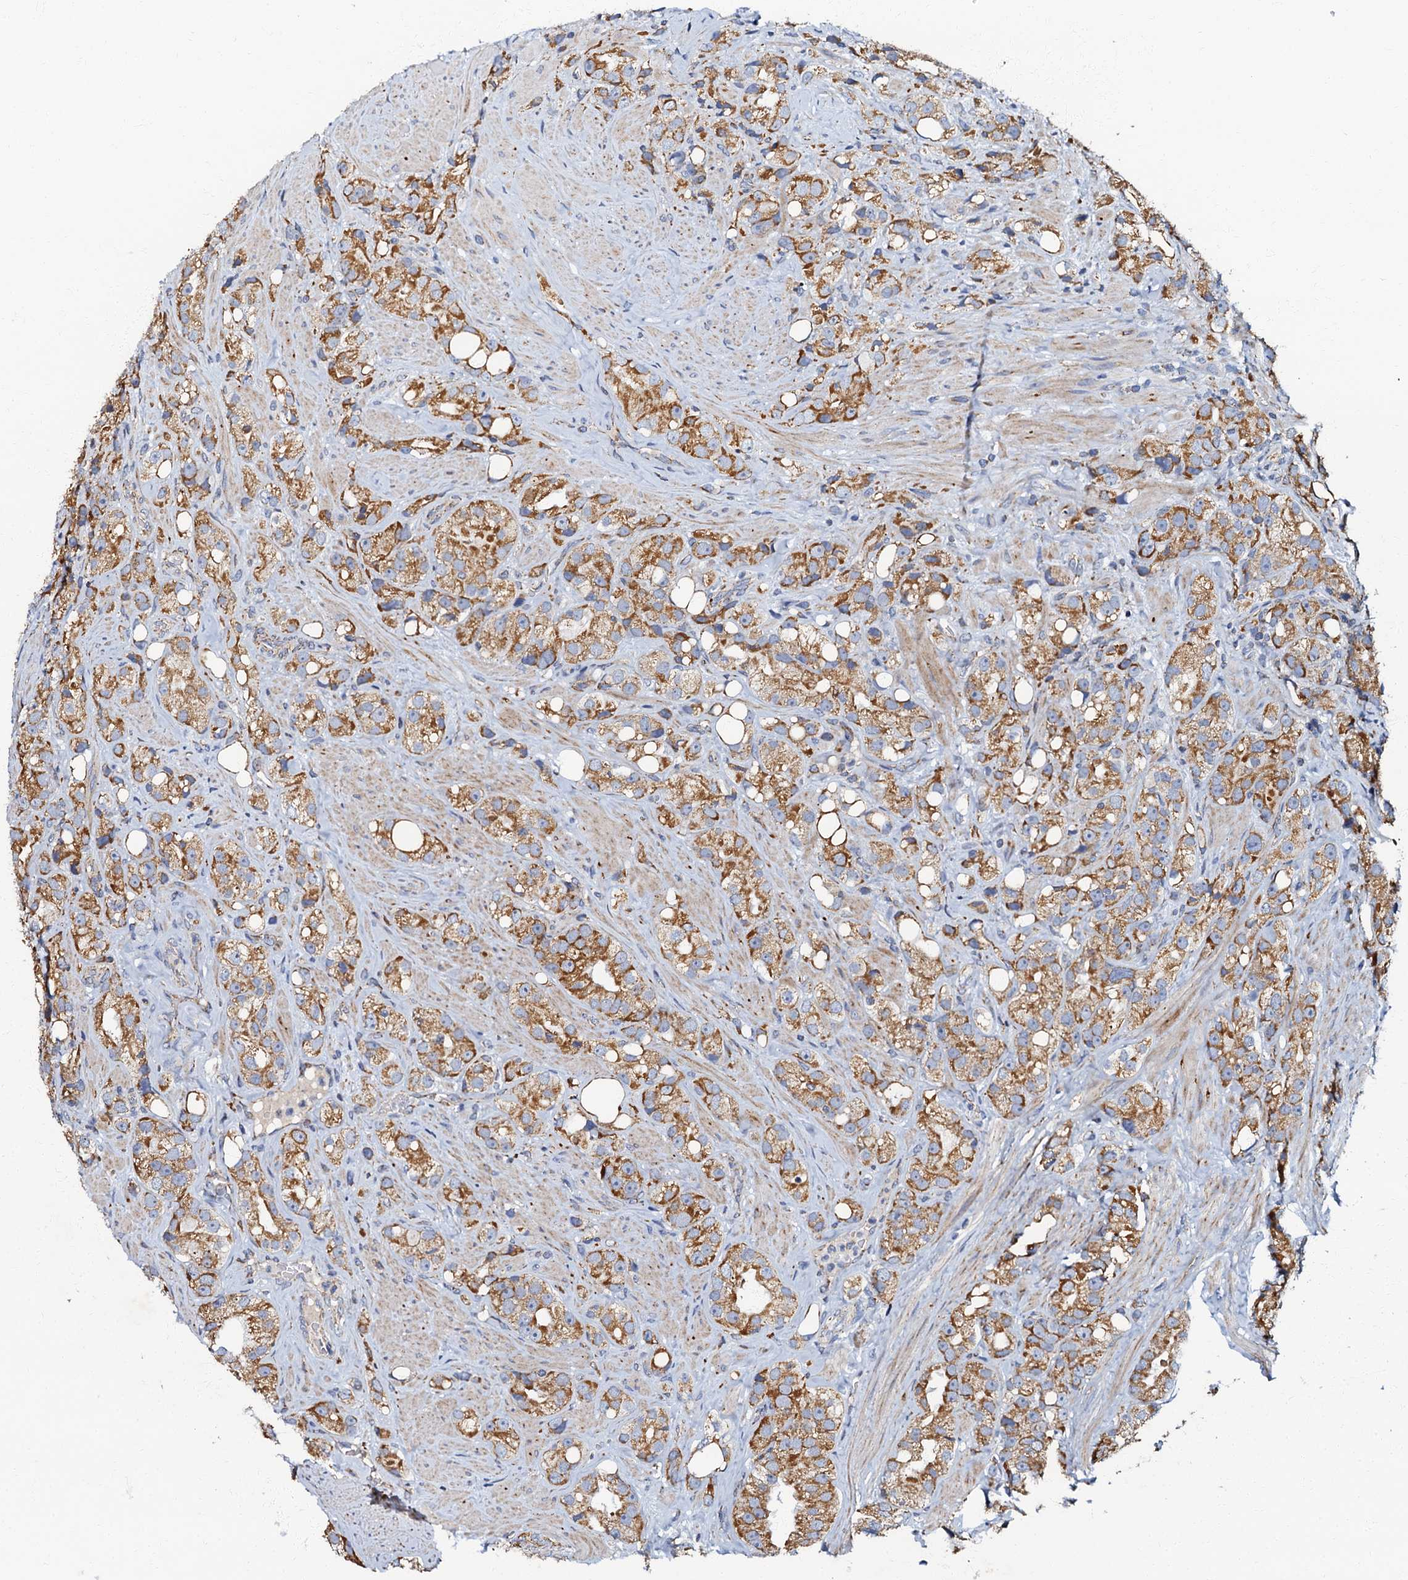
{"staining": {"intensity": "moderate", "quantity": ">75%", "location": "cytoplasmic/membranous"}, "tissue": "prostate cancer", "cell_type": "Tumor cells", "image_type": "cancer", "snomed": [{"axis": "morphology", "description": "Adenocarcinoma, NOS"}, {"axis": "topography", "description": "Prostate"}], "caption": "The histopathology image exhibits immunohistochemical staining of prostate adenocarcinoma. There is moderate cytoplasmic/membranous expression is identified in approximately >75% of tumor cells.", "gene": "NDUFA12", "patient": {"sex": "male", "age": 79}}